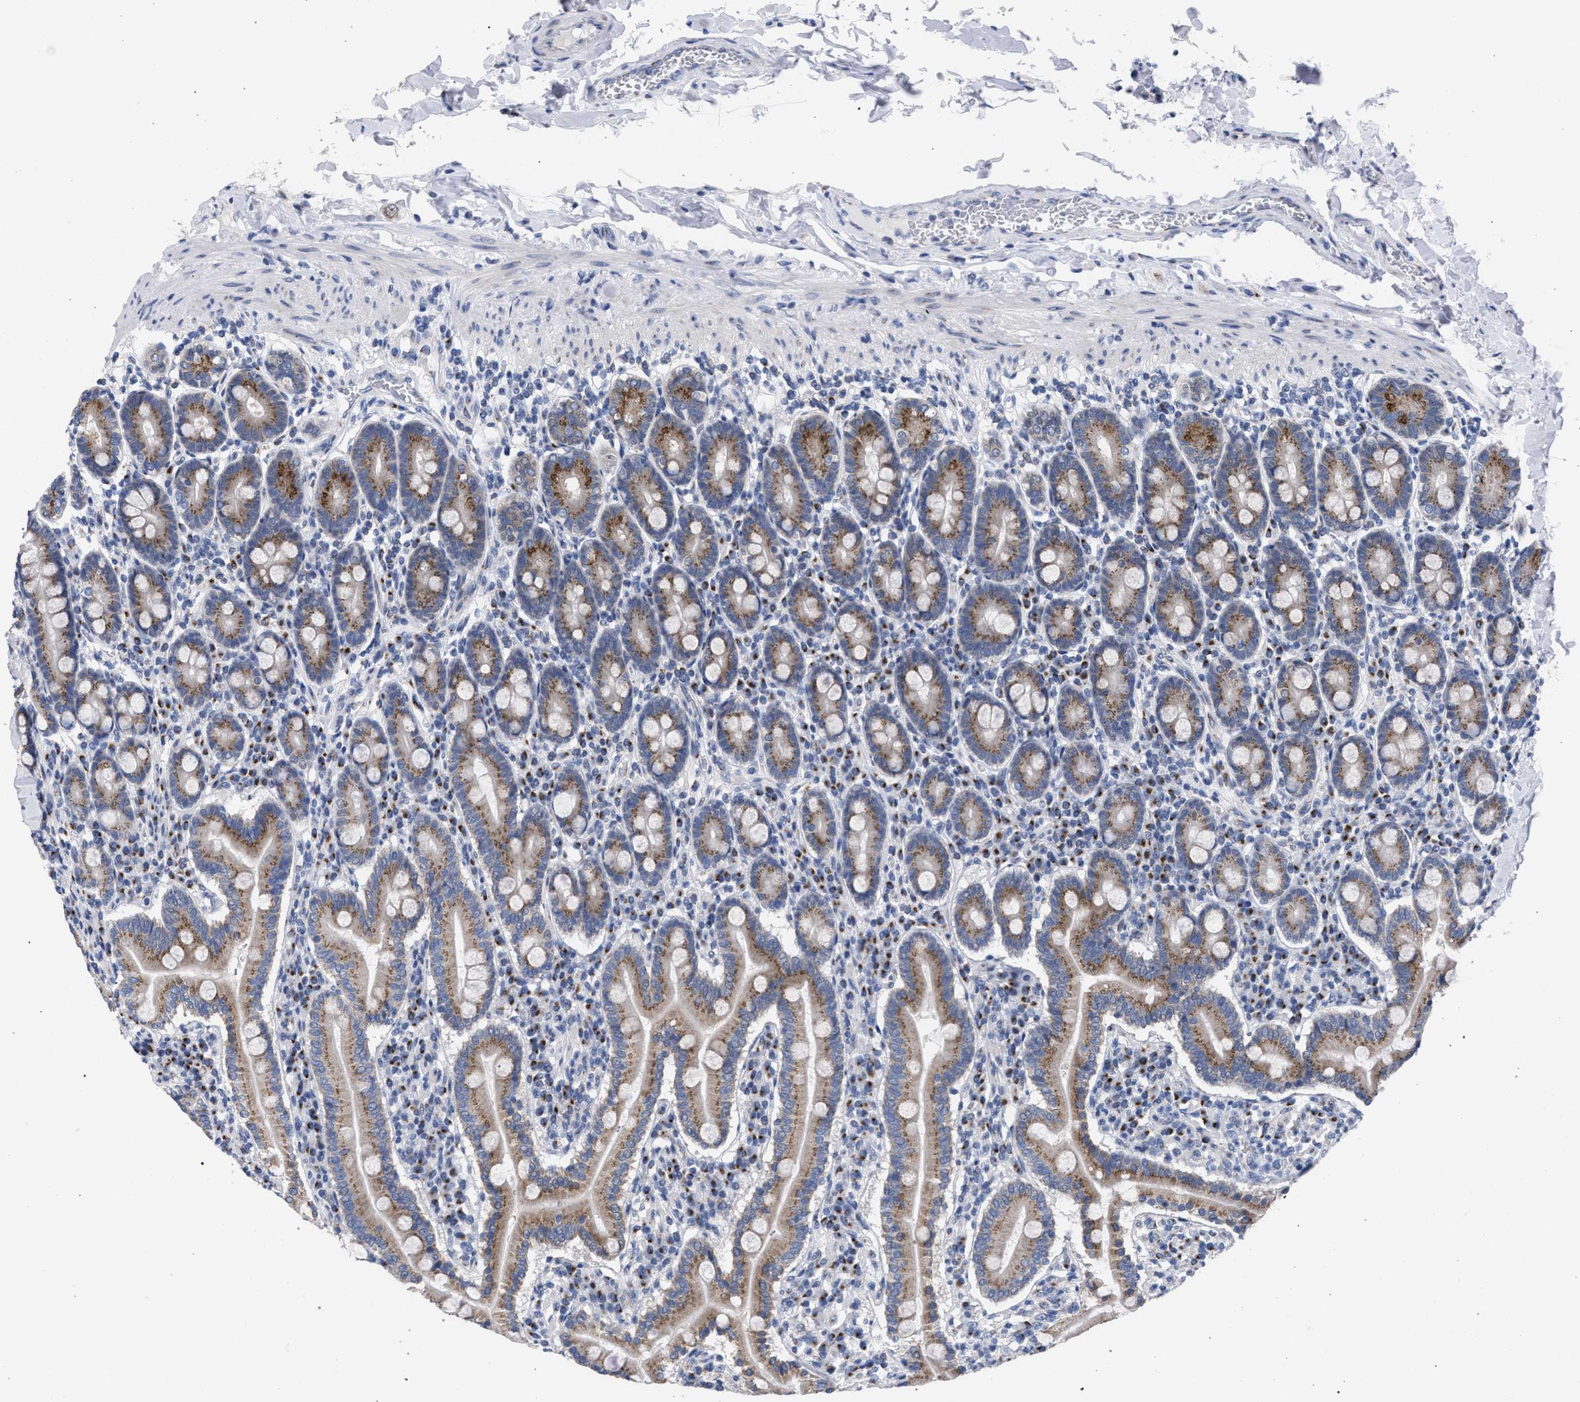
{"staining": {"intensity": "moderate", "quantity": ">75%", "location": "cytoplasmic/membranous"}, "tissue": "duodenum", "cell_type": "Glandular cells", "image_type": "normal", "snomed": [{"axis": "morphology", "description": "Normal tissue, NOS"}, {"axis": "topography", "description": "Duodenum"}], "caption": "Immunohistochemistry of normal duodenum displays medium levels of moderate cytoplasmic/membranous positivity in about >75% of glandular cells. (DAB (3,3'-diaminobenzidine) IHC, brown staining for protein, blue staining for nuclei).", "gene": "GOLGA2", "patient": {"sex": "male", "age": 50}}